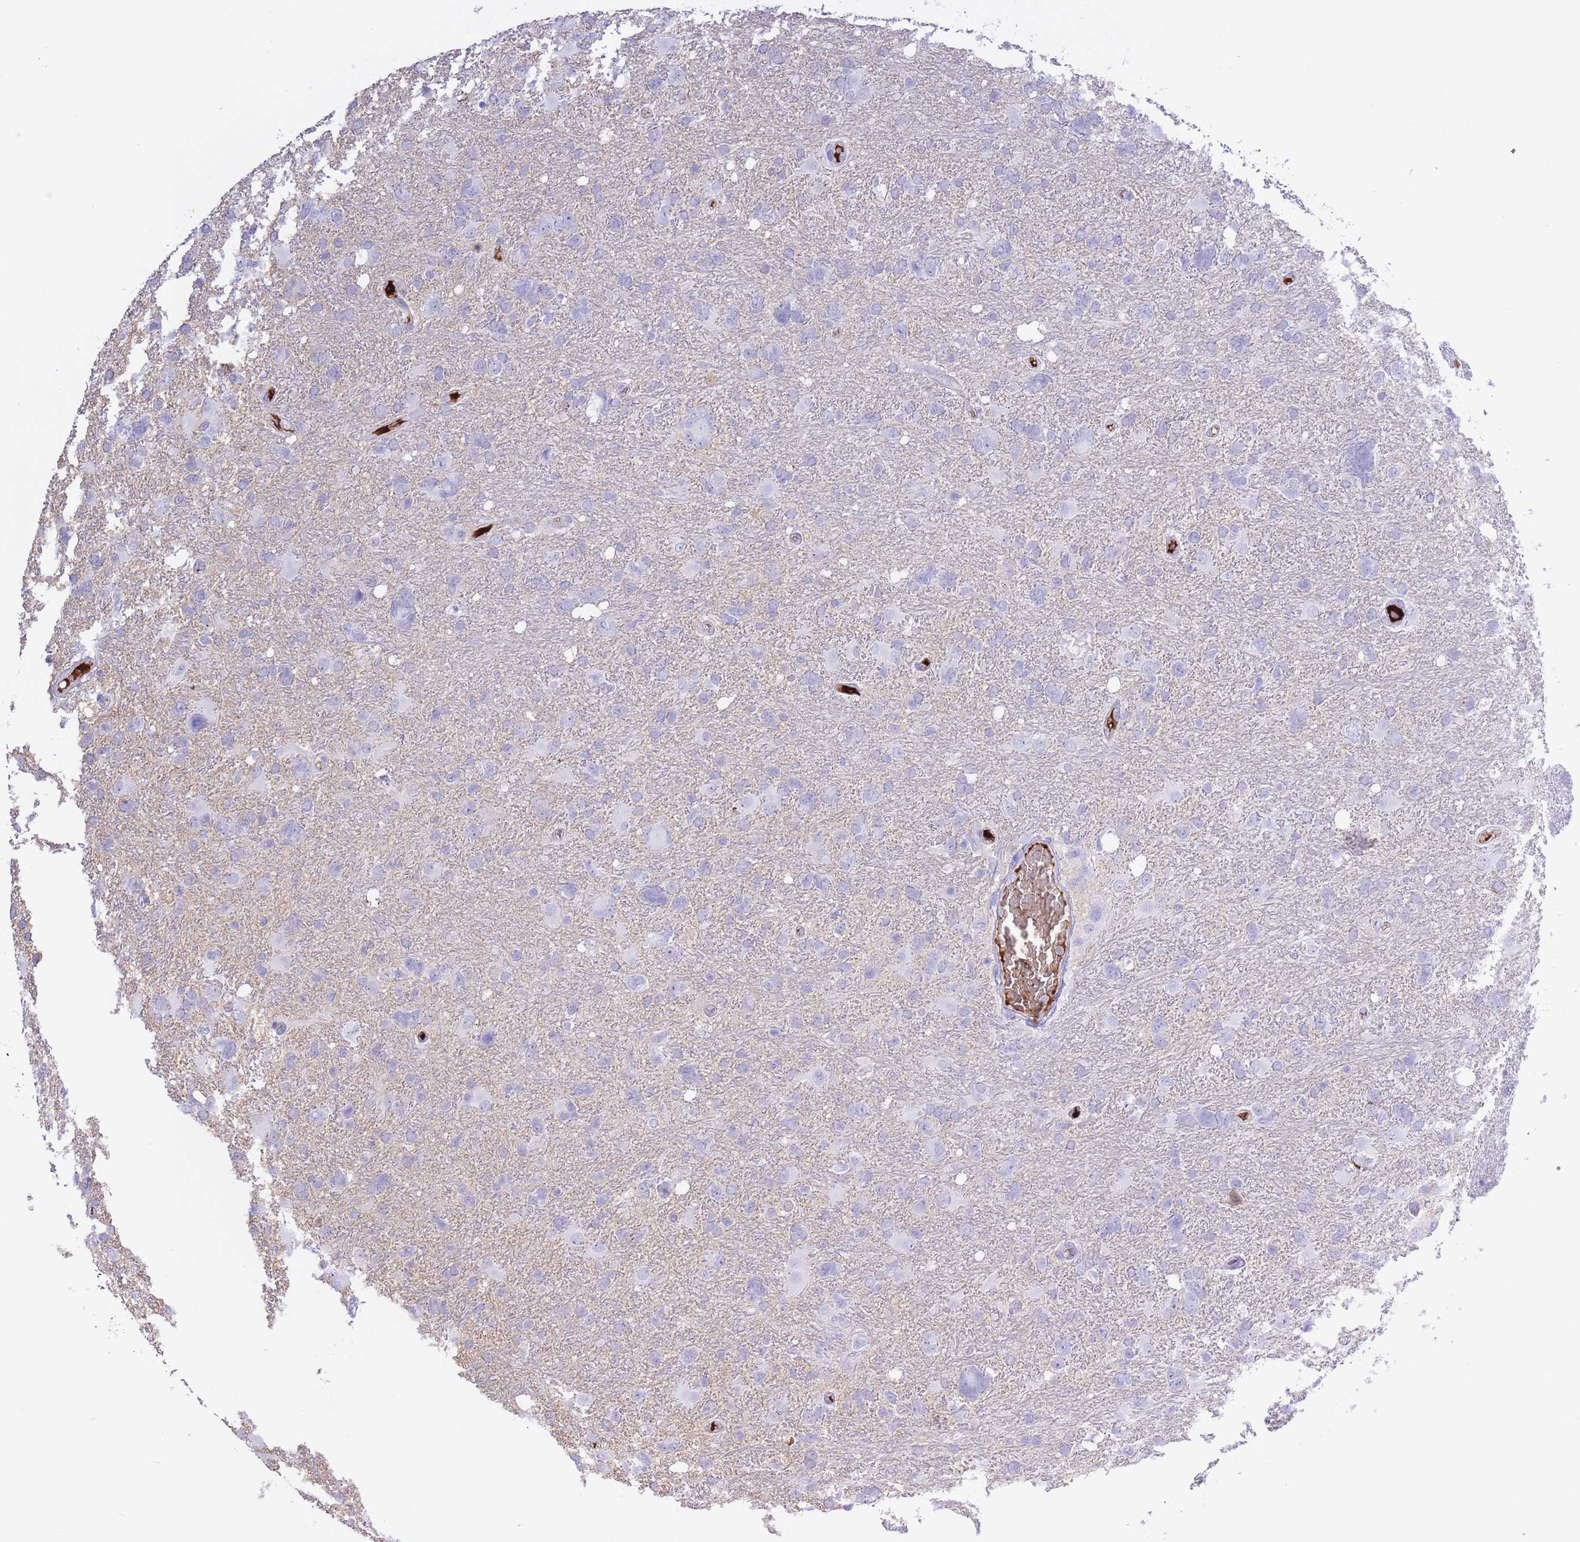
{"staining": {"intensity": "negative", "quantity": "none", "location": "none"}, "tissue": "glioma", "cell_type": "Tumor cells", "image_type": "cancer", "snomed": [{"axis": "morphology", "description": "Glioma, malignant, High grade"}, {"axis": "topography", "description": "Brain"}], "caption": "Immunohistochemistry of high-grade glioma (malignant) demonstrates no positivity in tumor cells.", "gene": "AP3S2", "patient": {"sex": "male", "age": 61}}